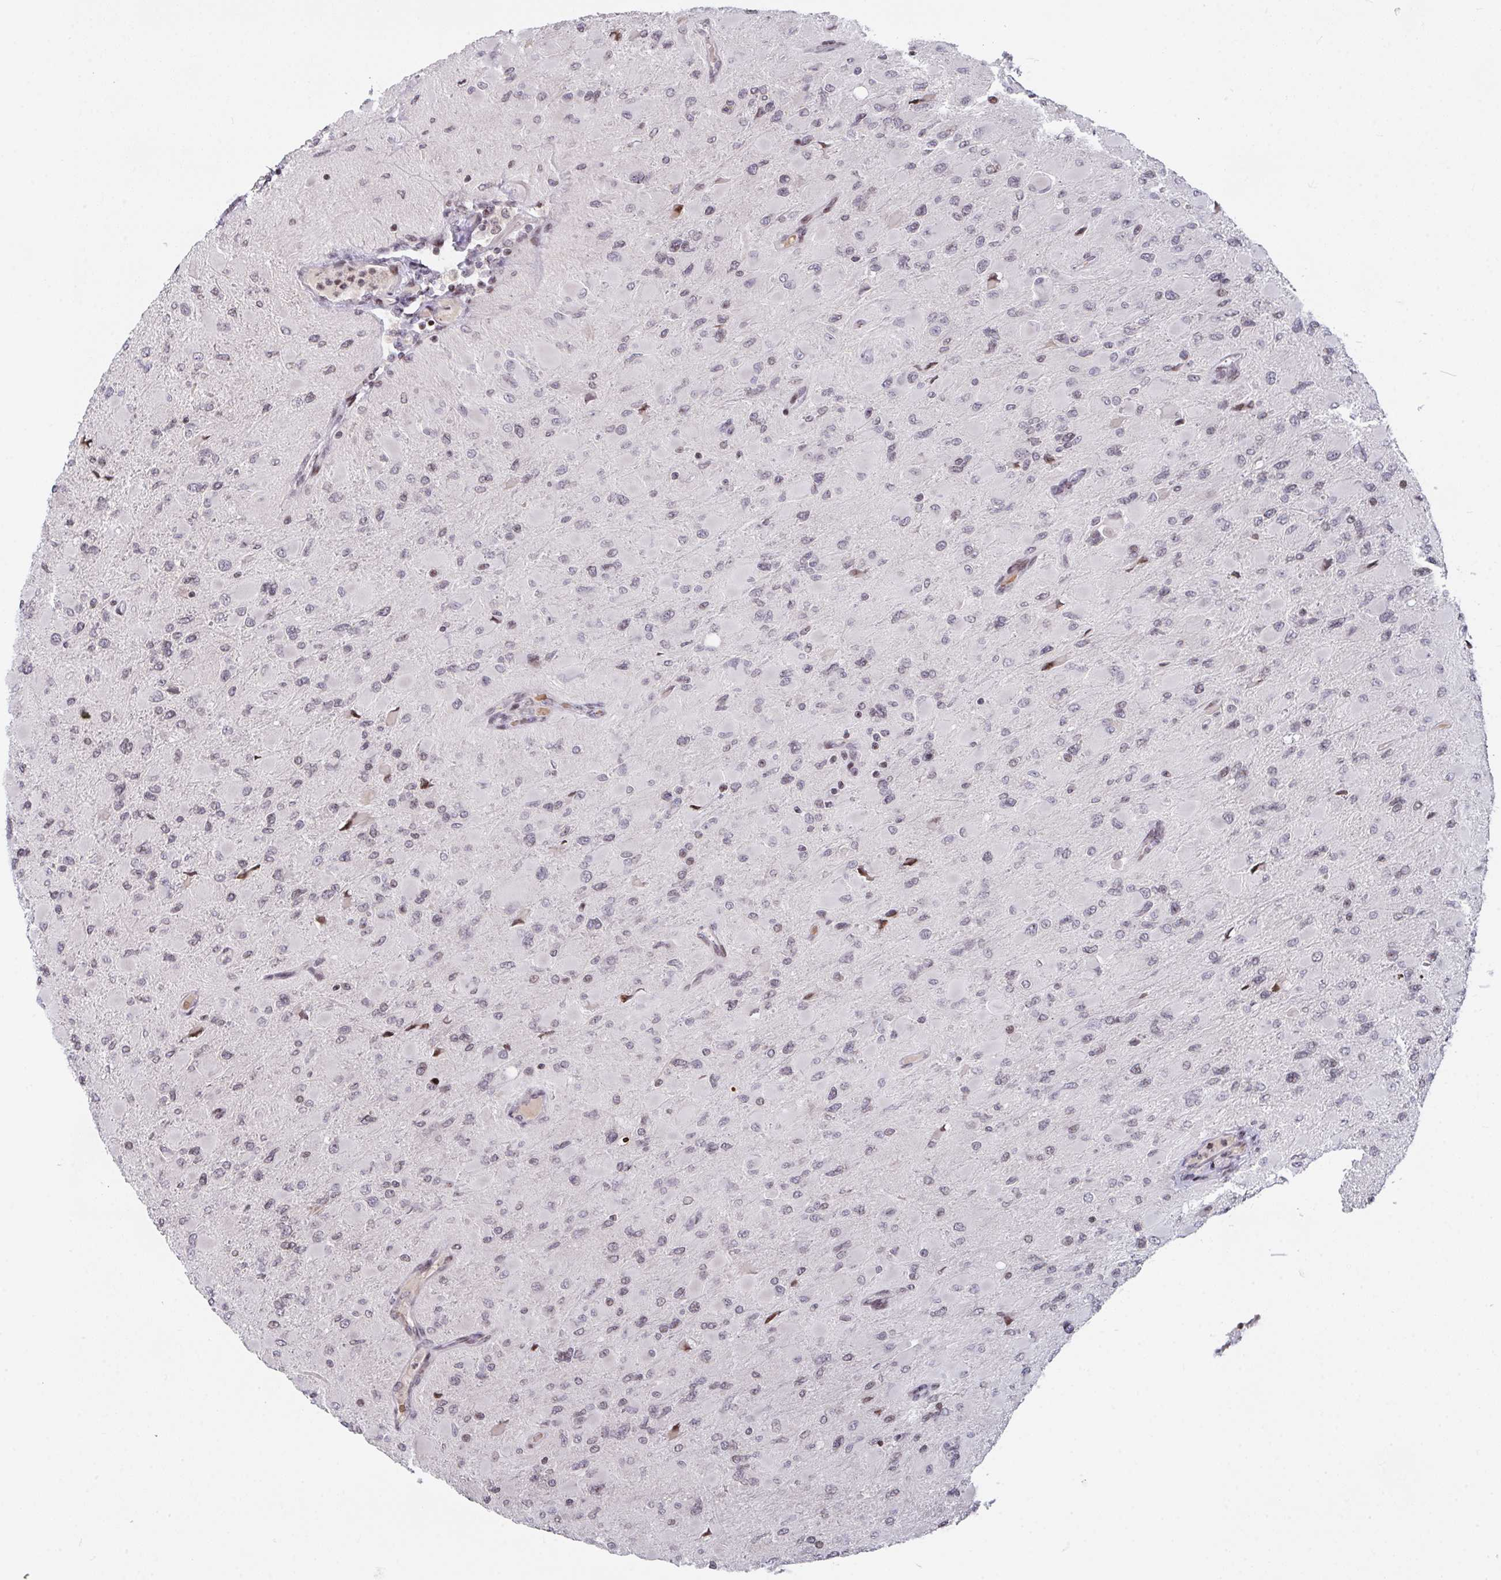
{"staining": {"intensity": "weak", "quantity": "<25%", "location": "nuclear"}, "tissue": "glioma", "cell_type": "Tumor cells", "image_type": "cancer", "snomed": [{"axis": "morphology", "description": "Glioma, malignant, High grade"}, {"axis": "topography", "description": "Cerebral cortex"}], "caption": "Tumor cells show no significant positivity in high-grade glioma (malignant). Brightfield microscopy of immunohistochemistry (IHC) stained with DAB (brown) and hematoxylin (blue), captured at high magnification.", "gene": "PCDHB8", "patient": {"sex": "female", "age": 36}}